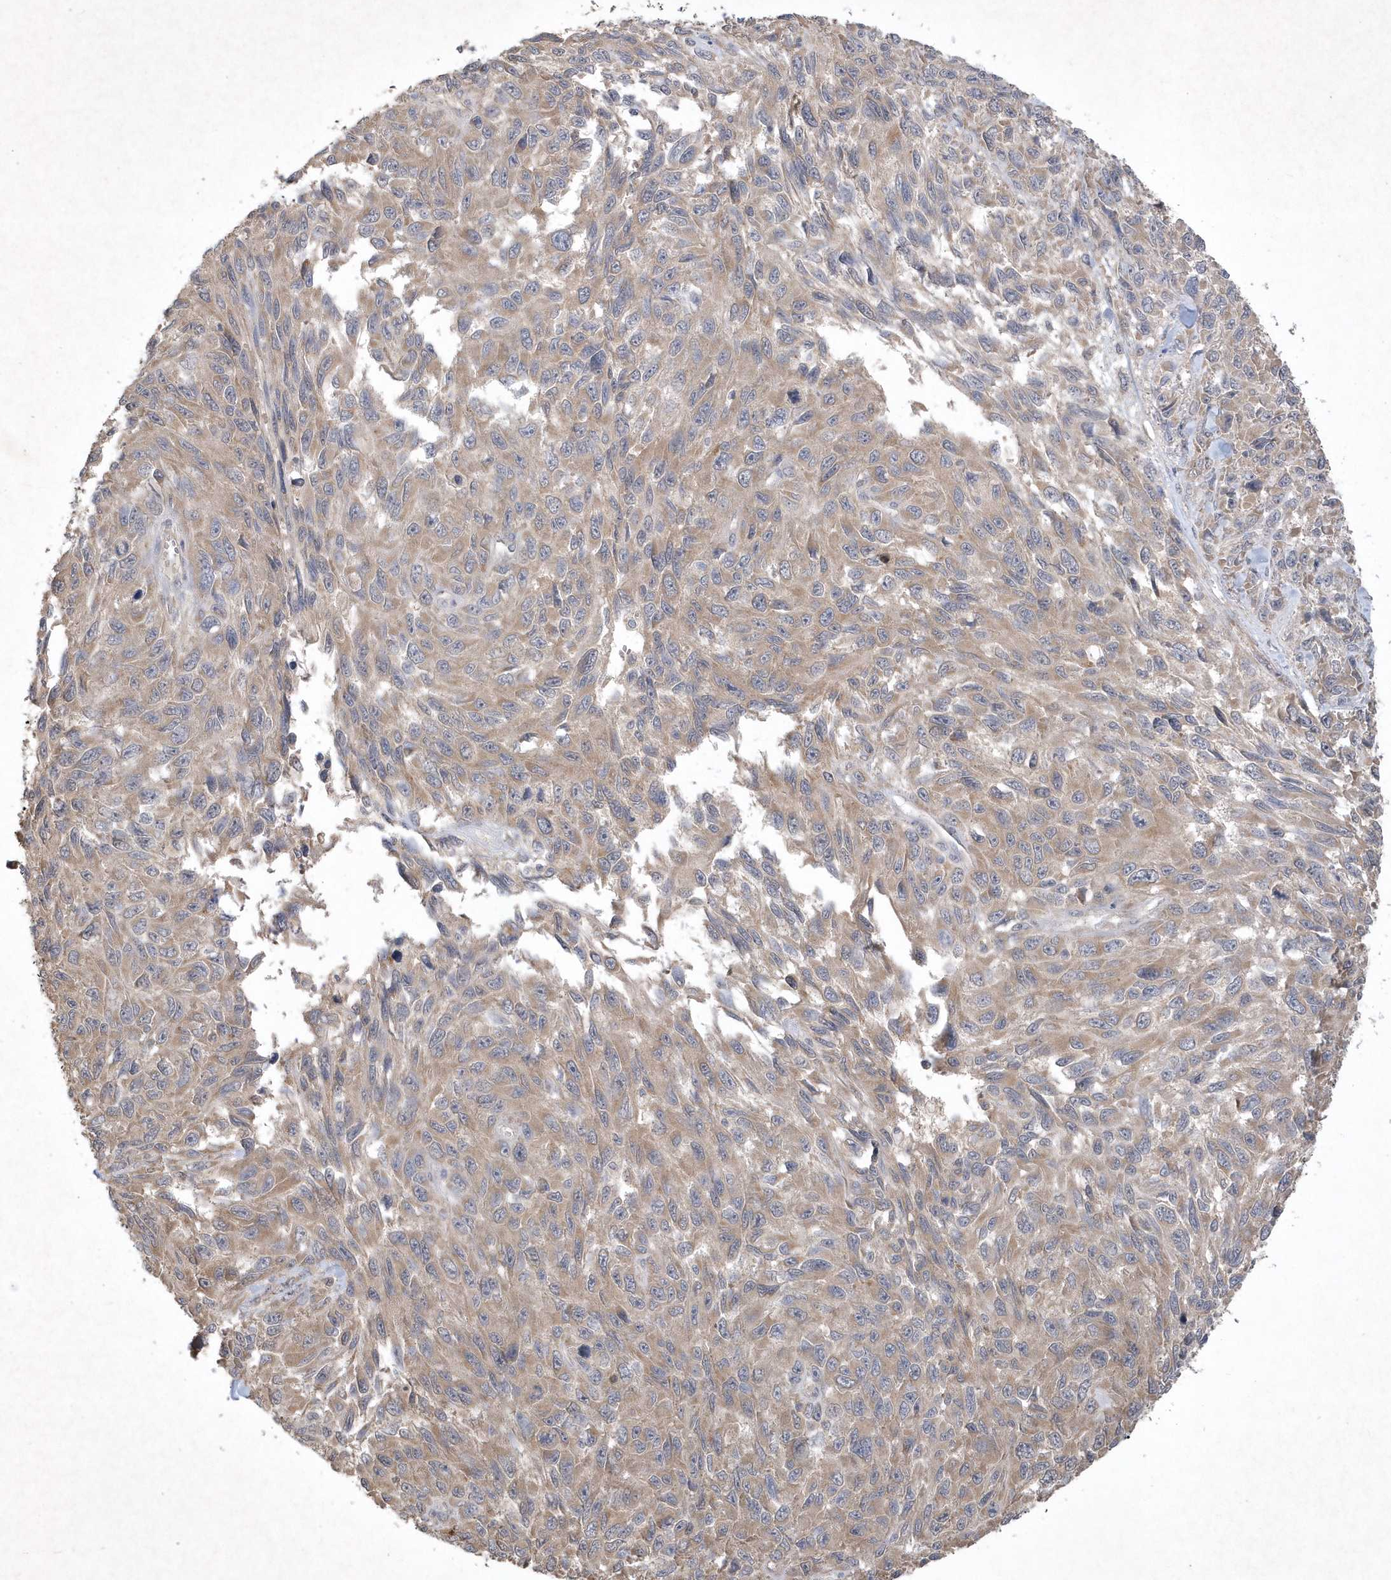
{"staining": {"intensity": "weak", "quantity": ">75%", "location": "cytoplasmic/membranous"}, "tissue": "melanoma", "cell_type": "Tumor cells", "image_type": "cancer", "snomed": [{"axis": "morphology", "description": "Malignant melanoma, NOS"}, {"axis": "topography", "description": "Skin"}], "caption": "Immunohistochemistry (IHC) (DAB) staining of melanoma reveals weak cytoplasmic/membranous protein staining in approximately >75% of tumor cells.", "gene": "AKR7A2", "patient": {"sex": "female", "age": 96}}